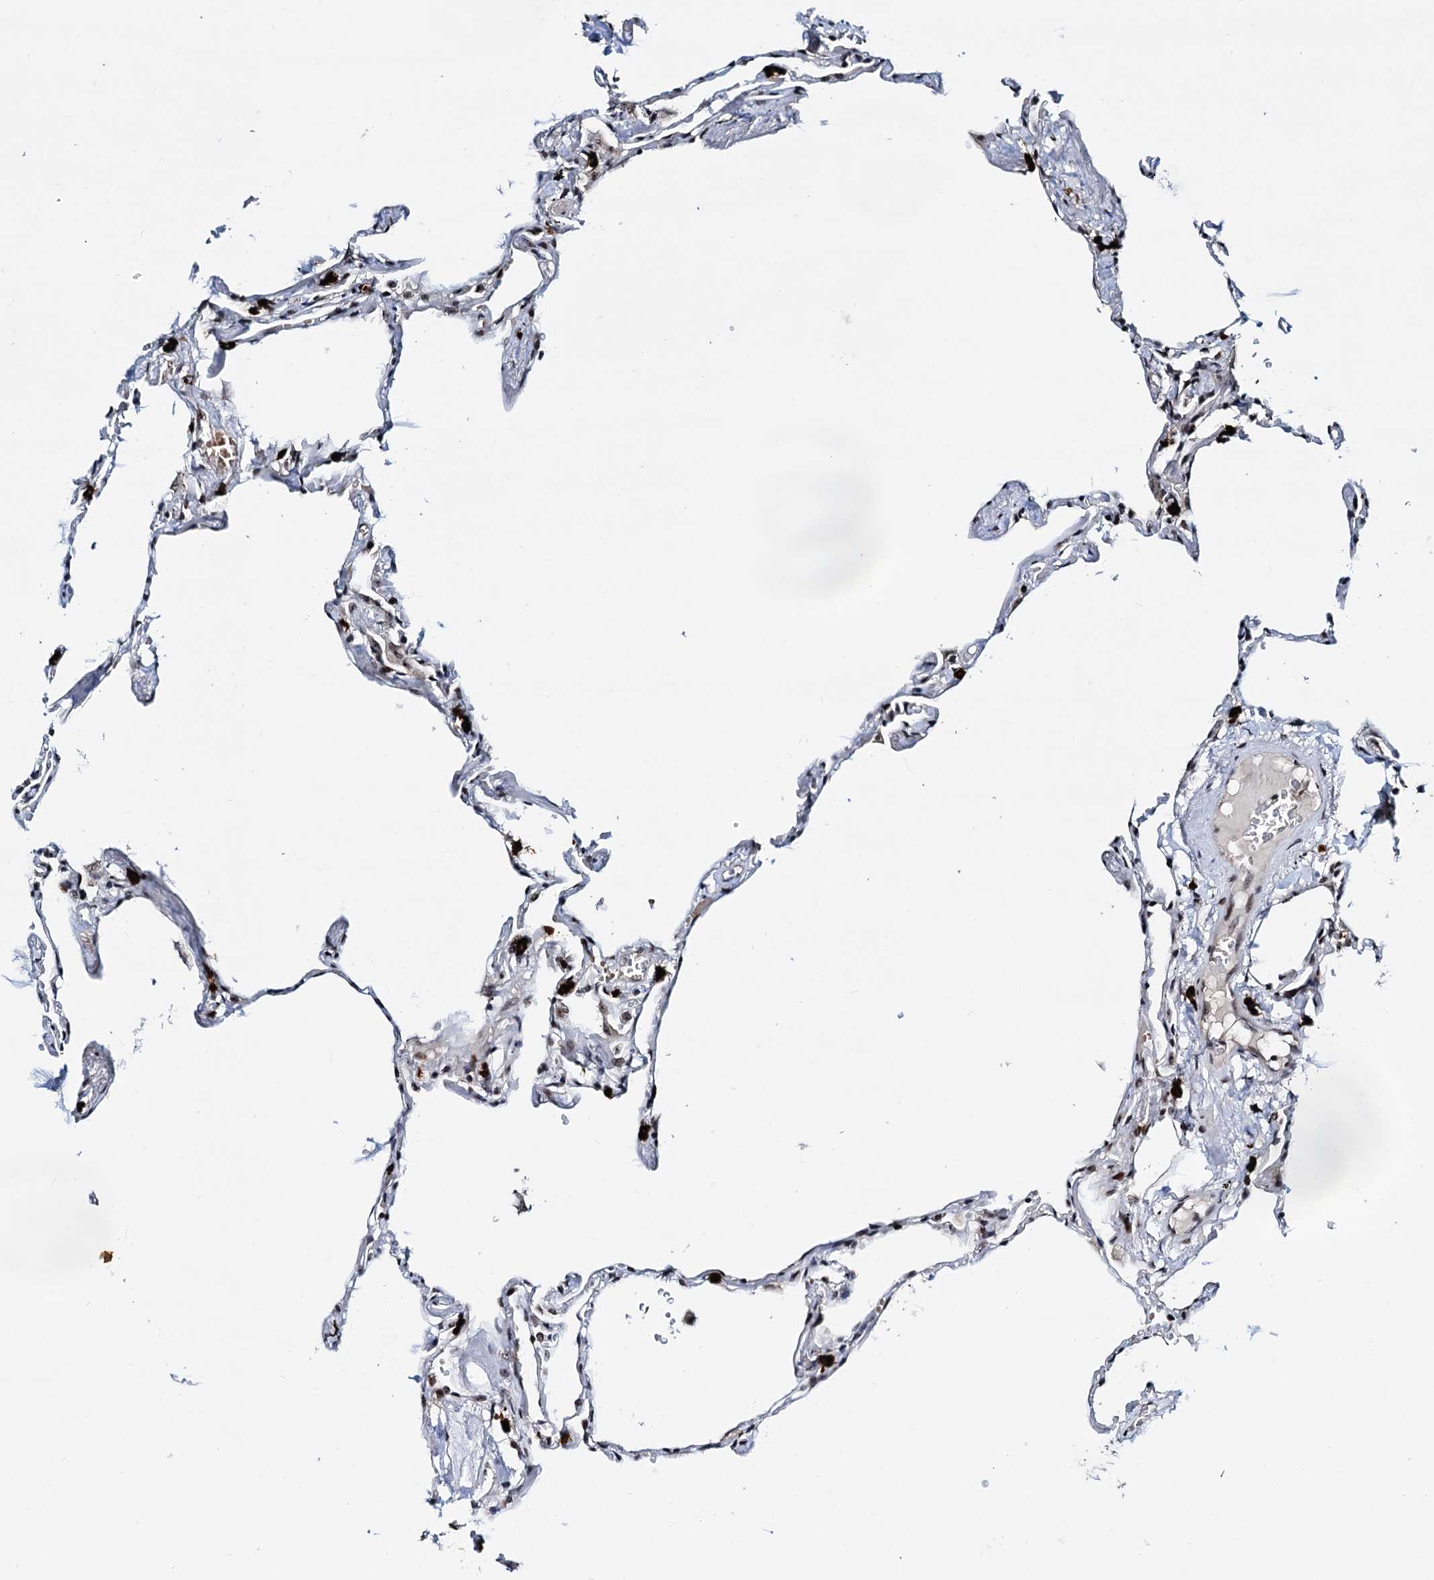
{"staining": {"intensity": "moderate", "quantity": ">75%", "location": "nuclear"}, "tissue": "lung", "cell_type": "Alveolar cells", "image_type": "normal", "snomed": [{"axis": "morphology", "description": "Normal tissue, NOS"}, {"axis": "topography", "description": "Lung"}], "caption": "IHC micrograph of normal human lung stained for a protein (brown), which reveals medium levels of moderate nuclear positivity in approximately >75% of alveolar cells.", "gene": "NEUROG3", "patient": {"sex": "female", "age": 67}}